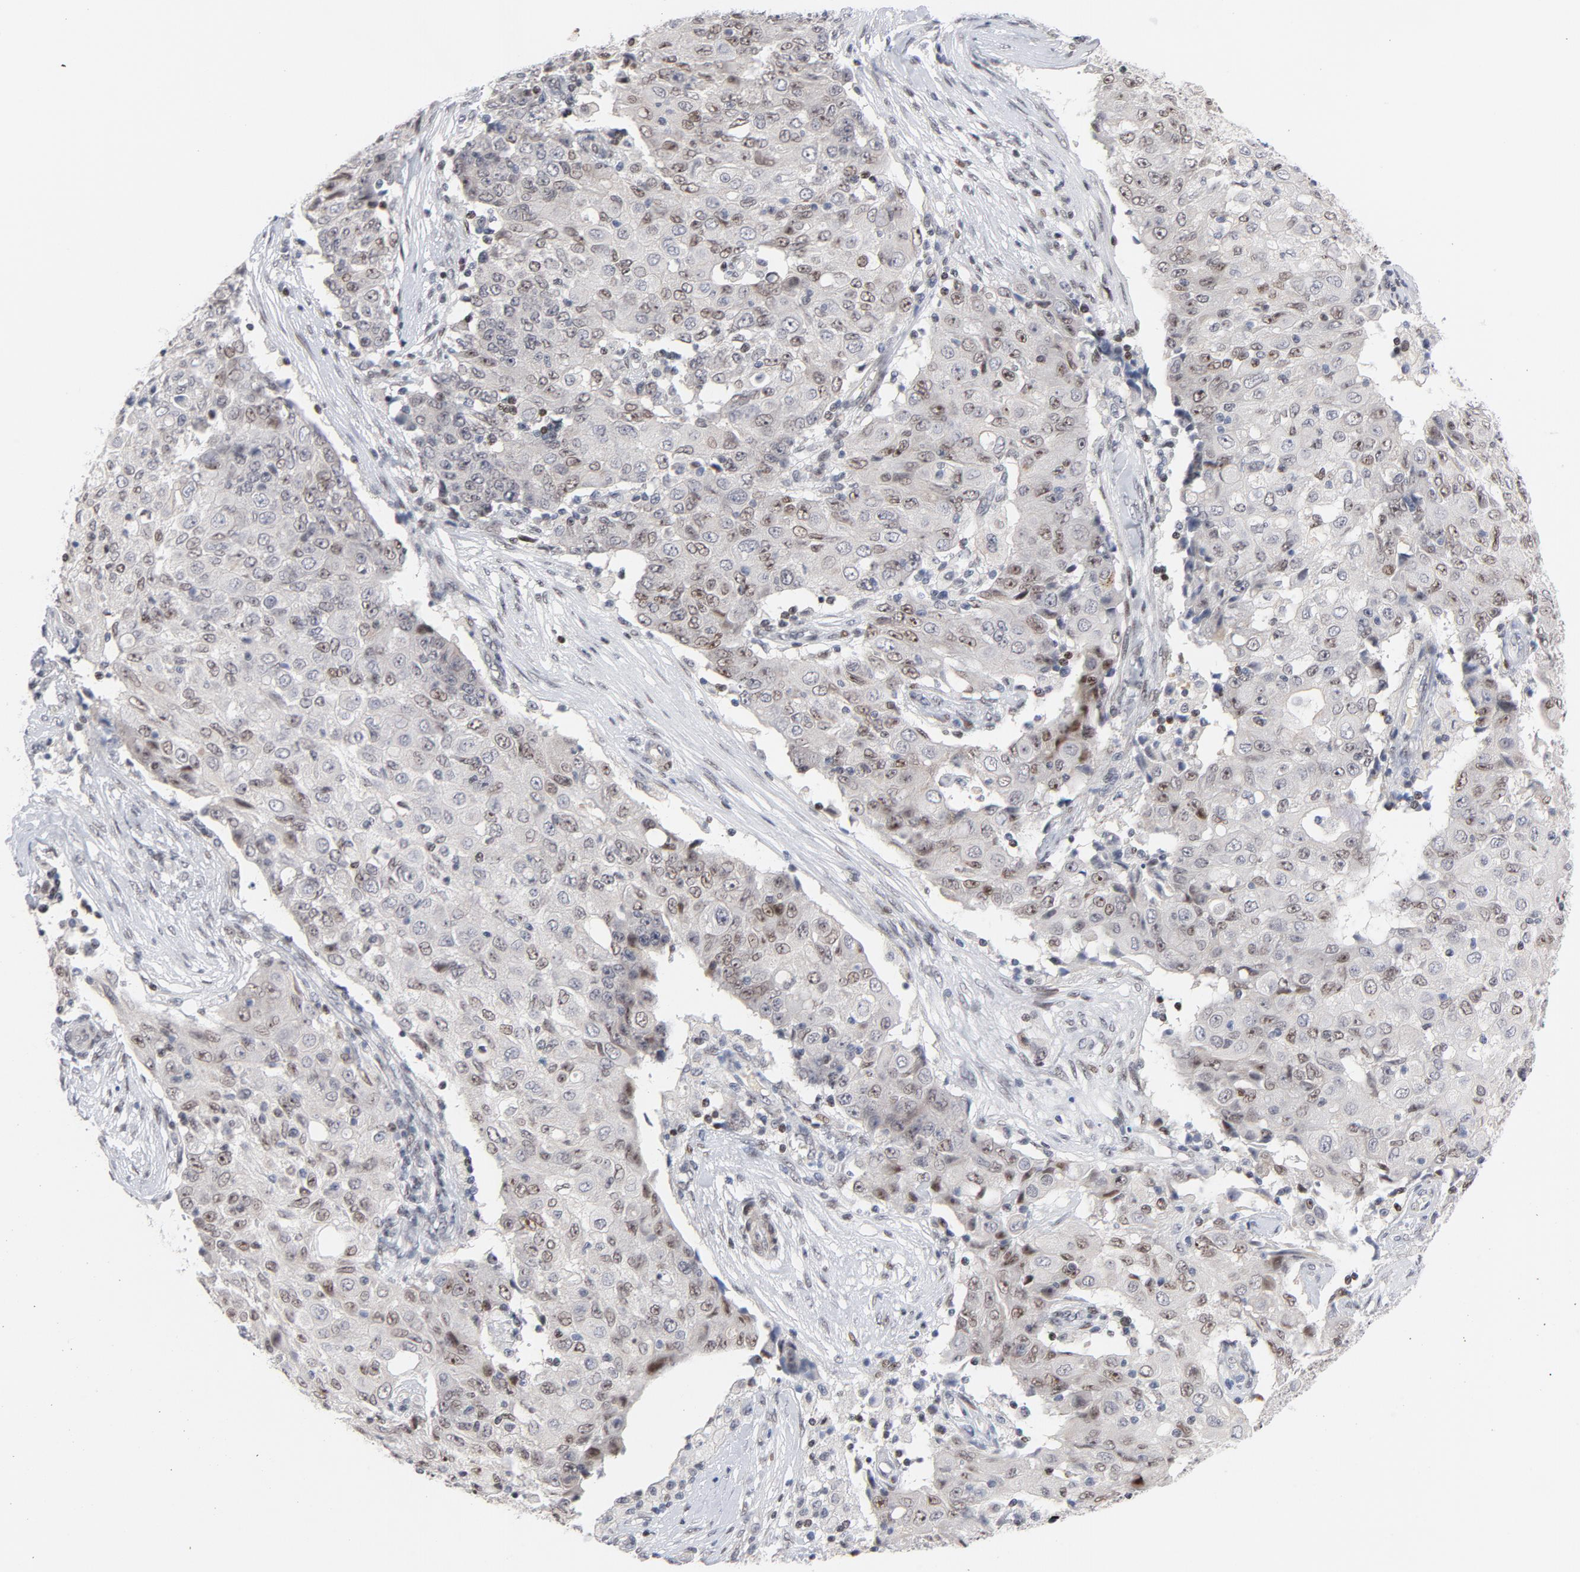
{"staining": {"intensity": "weak", "quantity": "<25%", "location": "nuclear"}, "tissue": "ovarian cancer", "cell_type": "Tumor cells", "image_type": "cancer", "snomed": [{"axis": "morphology", "description": "Carcinoma, endometroid"}, {"axis": "topography", "description": "Ovary"}], "caption": "Tumor cells show no significant protein staining in endometroid carcinoma (ovarian). Nuclei are stained in blue.", "gene": "NFIC", "patient": {"sex": "female", "age": 42}}